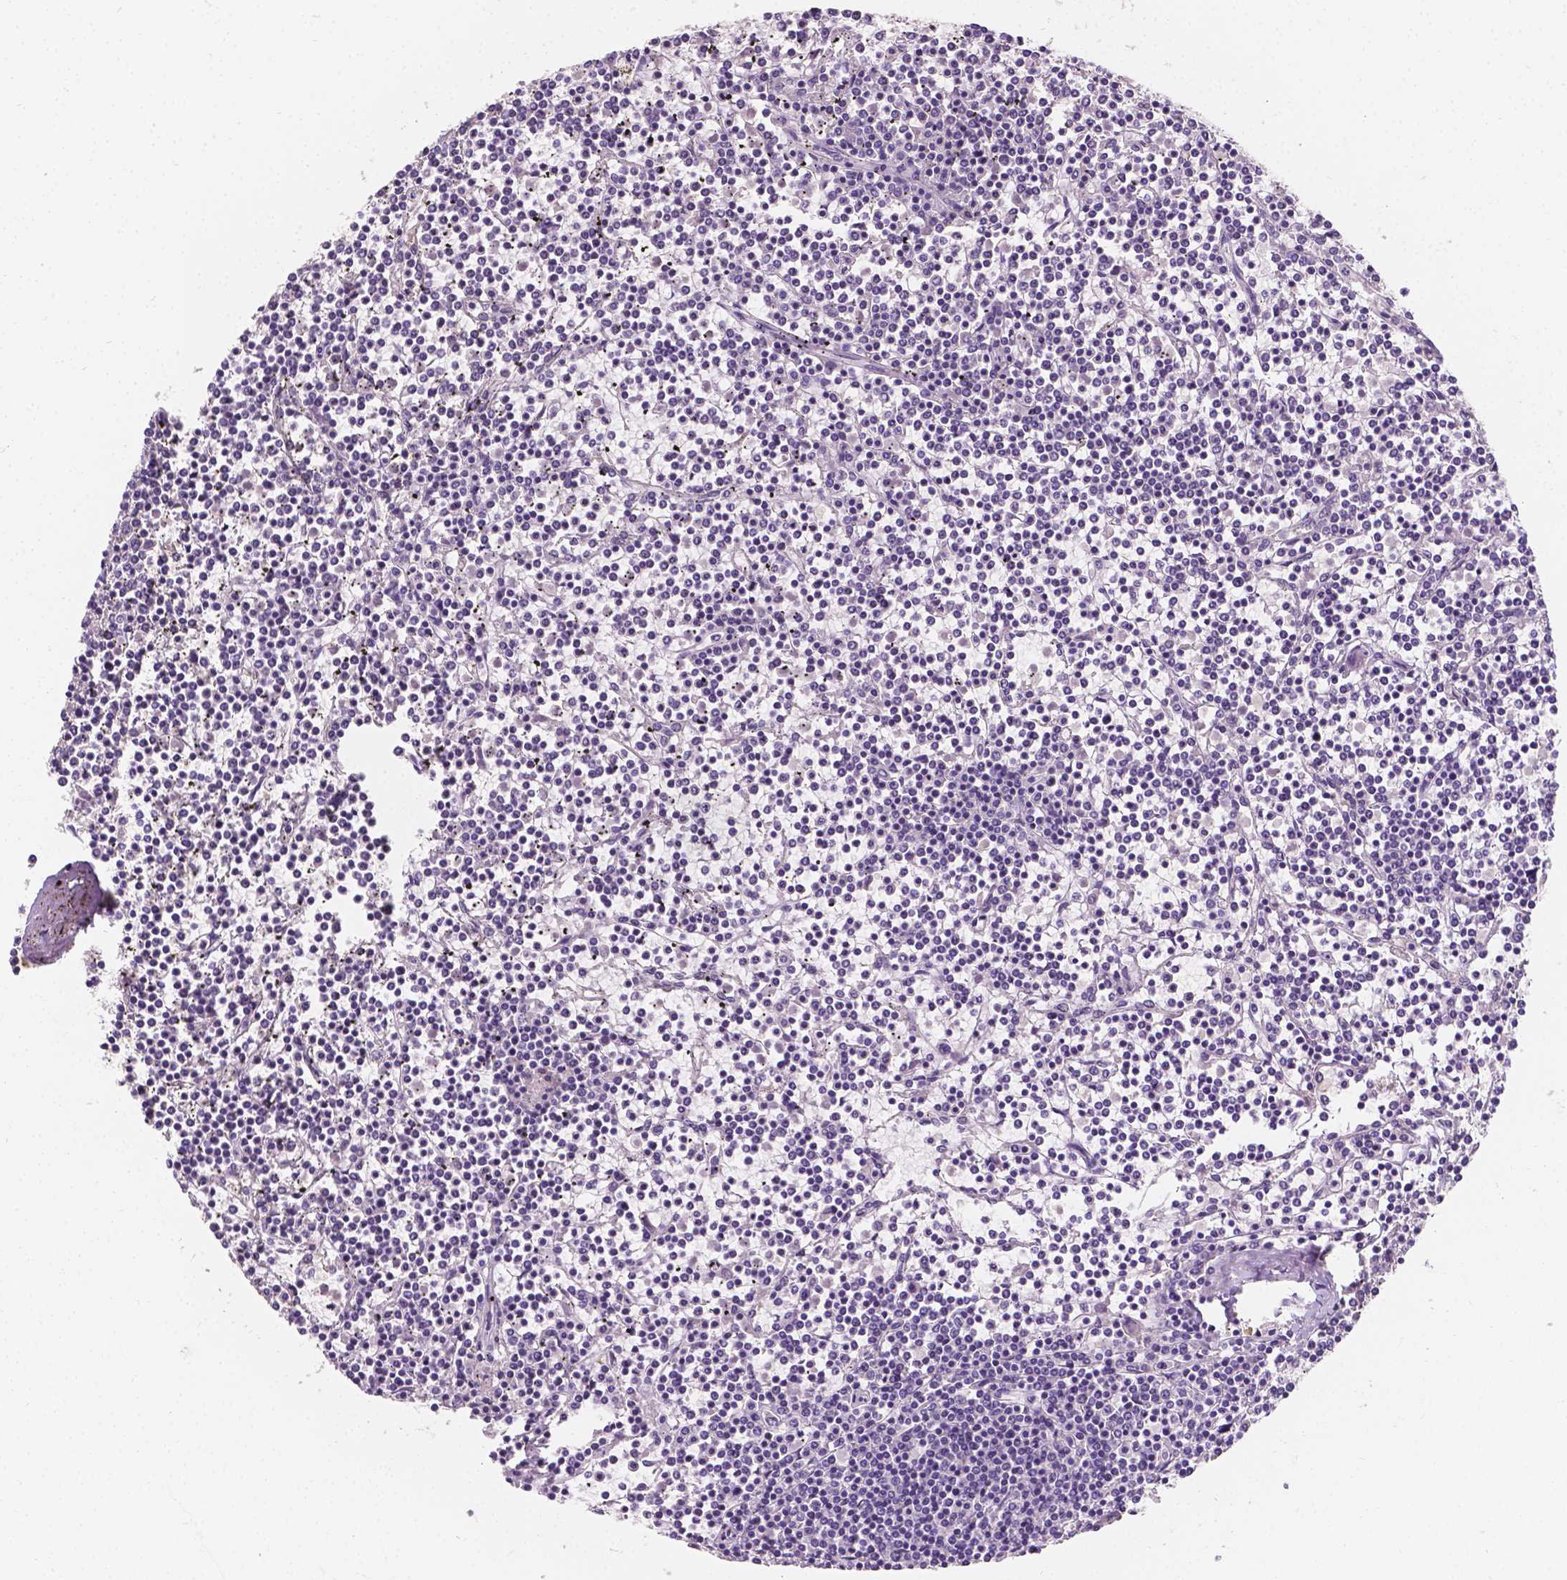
{"staining": {"intensity": "negative", "quantity": "none", "location": "none"}, "tissue": "lymphoma", "cell_type": "Tumor cells", "image_type": "cancer", "snomed": [{"axis": "morphology", "description": "Malignant lymphoma, non-Hodgkin's type, Low grade"}, {"axis": "topography", "description": "Spleen"}], "caption": "A photomicrograph of low-grade malignant lymphoma, non-Hodgkin's type stained for a protein demonstrates no brown staining in tumor cells.", "gene": "TAL1", "patient": {"sex": "female", "age": 19}}